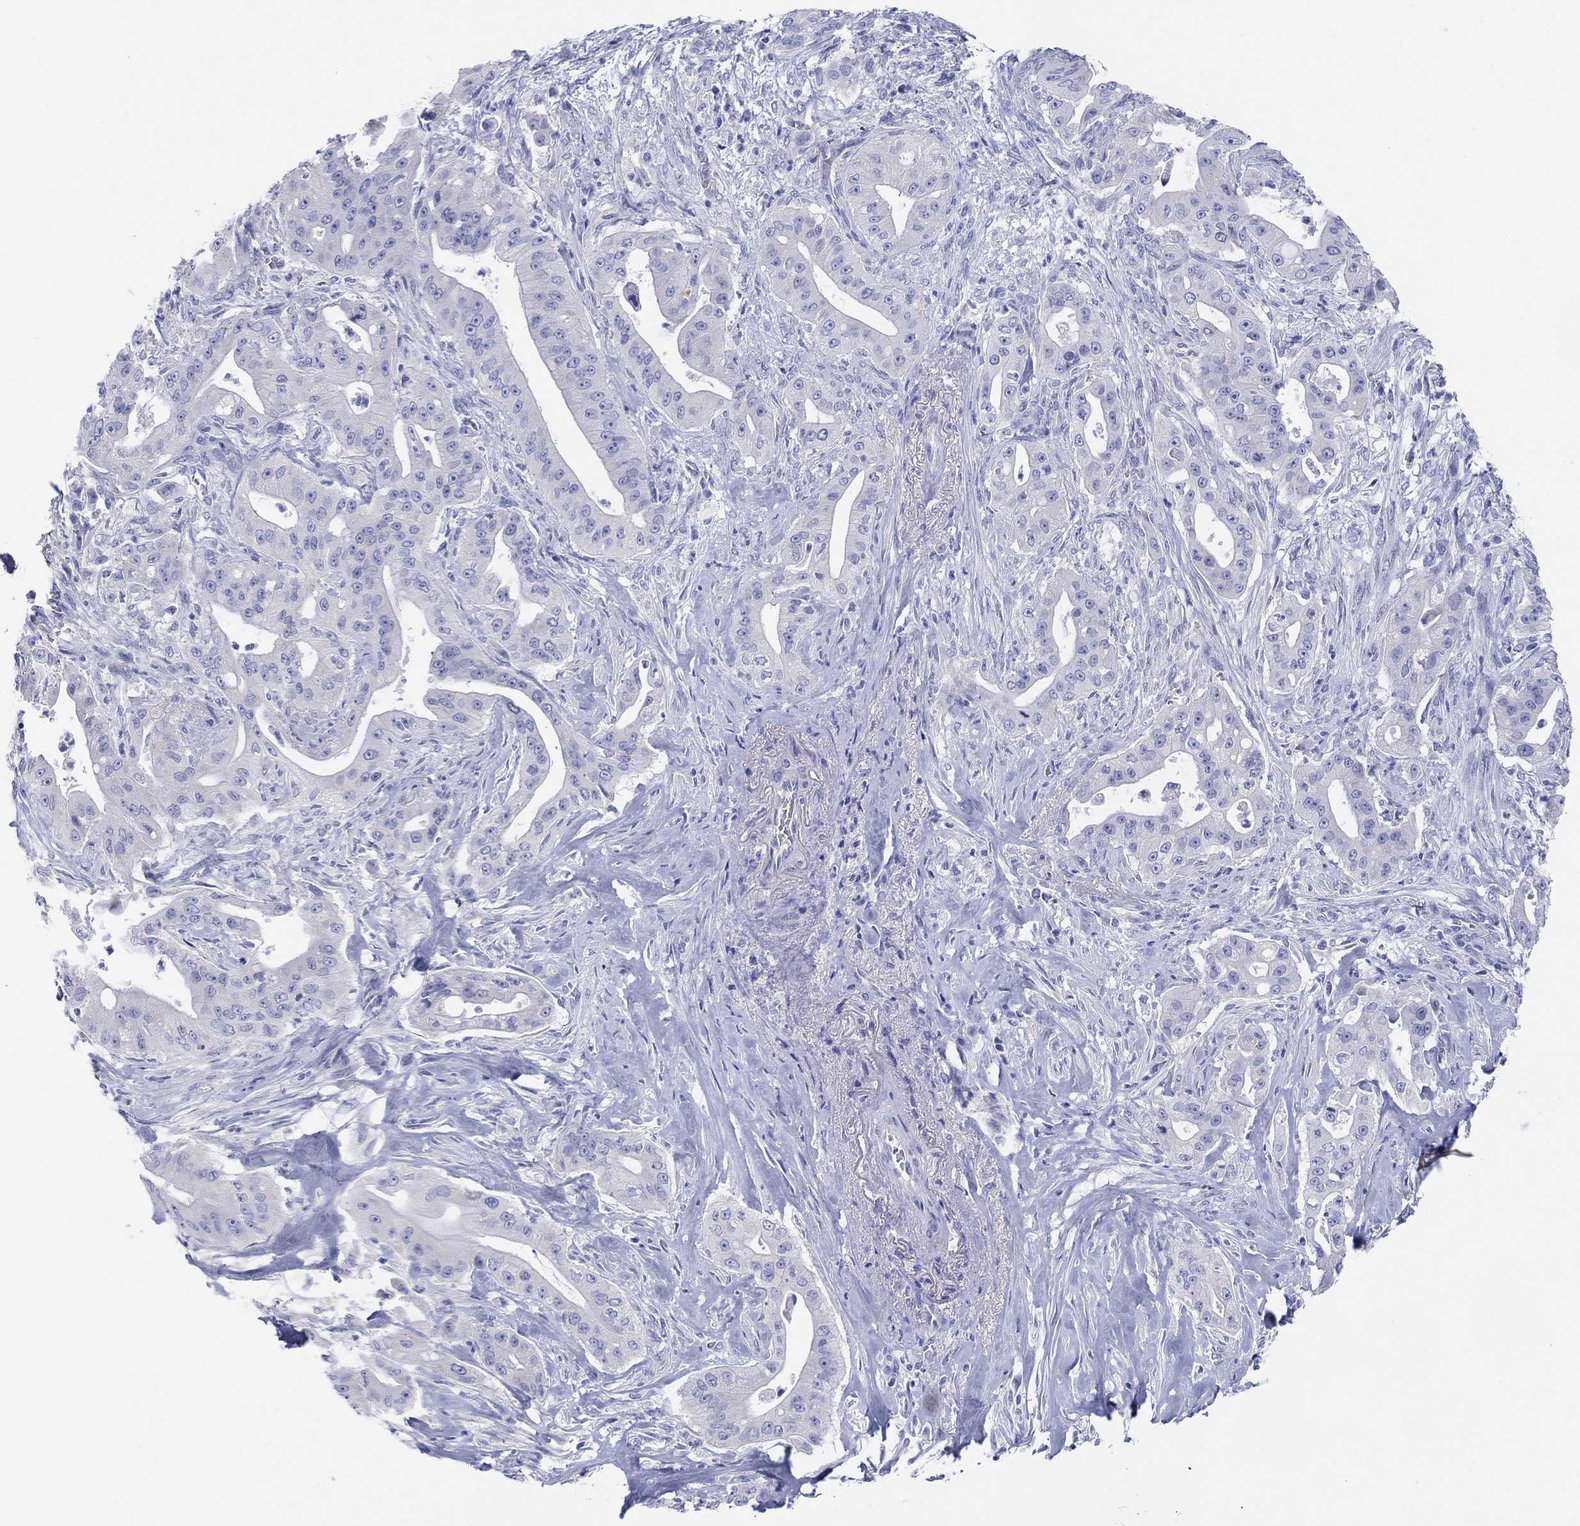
{"staining": {"intensity": "negative", "quantity": "none", "location": "none"}, "tissue": "pancreatic cancer", "cell_type": "Tumor cells", "image_type": "cancer", "snomed": [{"axis": "morphology", "description": "Normal tissue, NOS"}, {"axis": "morphology", "description": "Inflammation, NOS"}, {"axis": "morphology", "description": "Adenocarcinoma, NOS"}, {"axis": "topography", "description": "Pancreas"}], "caption": "IHC of human pancreatic cancer (adenocarcinoma) exhibits no staining in tumor cells.", "gene": "ERICH3", "patient": {"sex": "male", "age": 57}}